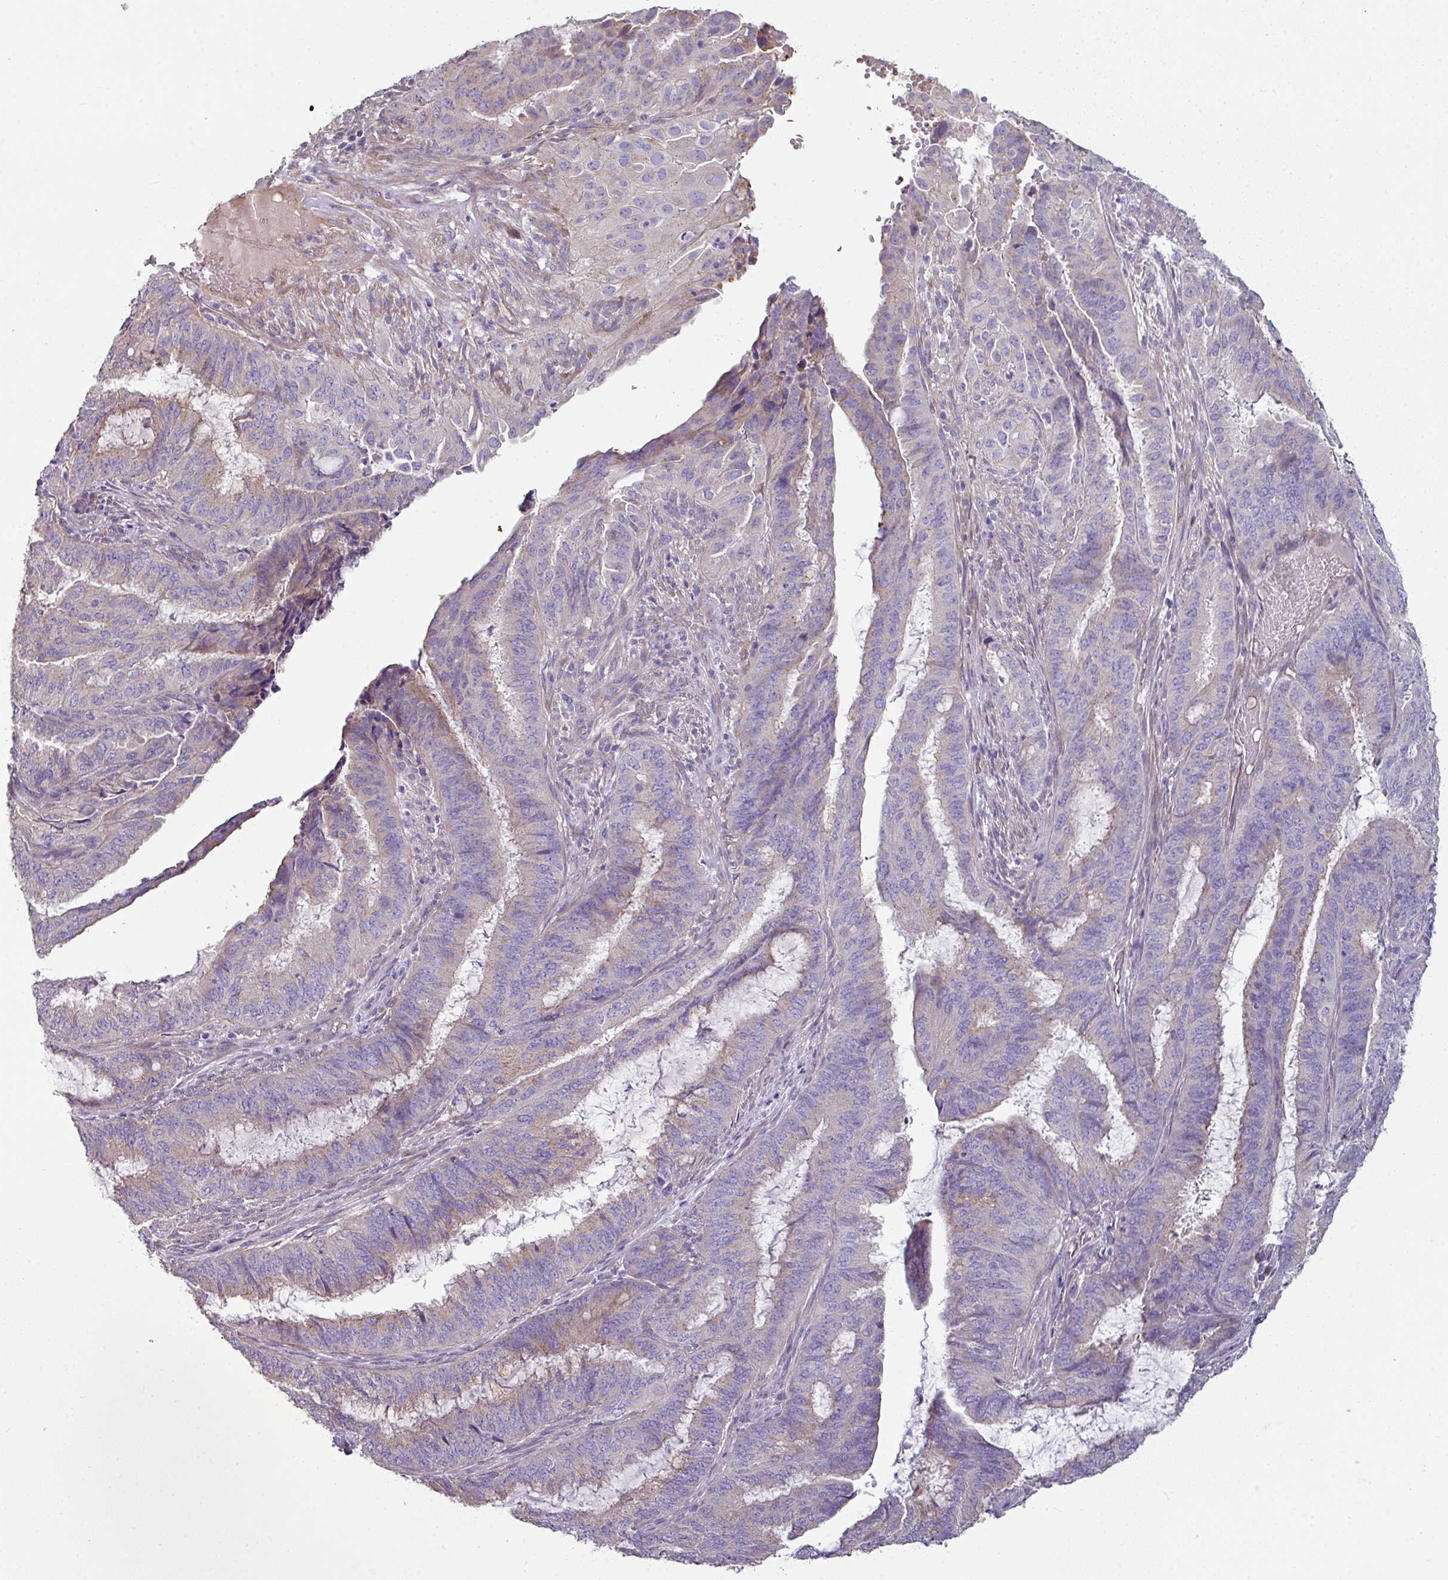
{"staining": {"intensity": "negative", "quantity": "none", "location": "none"}, "tissue": "endometrial cancer", "cell_type": "Tumor cells", "image_type": "cancer", "snomed": [{"axis": "morphology", "description": "Adenocarcinoma, NOS"}, {"axis": "topography", "description": "Endometrium"}], "caption": "Immunohistochemical staining of adenocarcinoma (endometrial) shows no significant staining in tumor cells.", "gene": "LRRC9", "patient": {"sex": "female", "age": 51}}